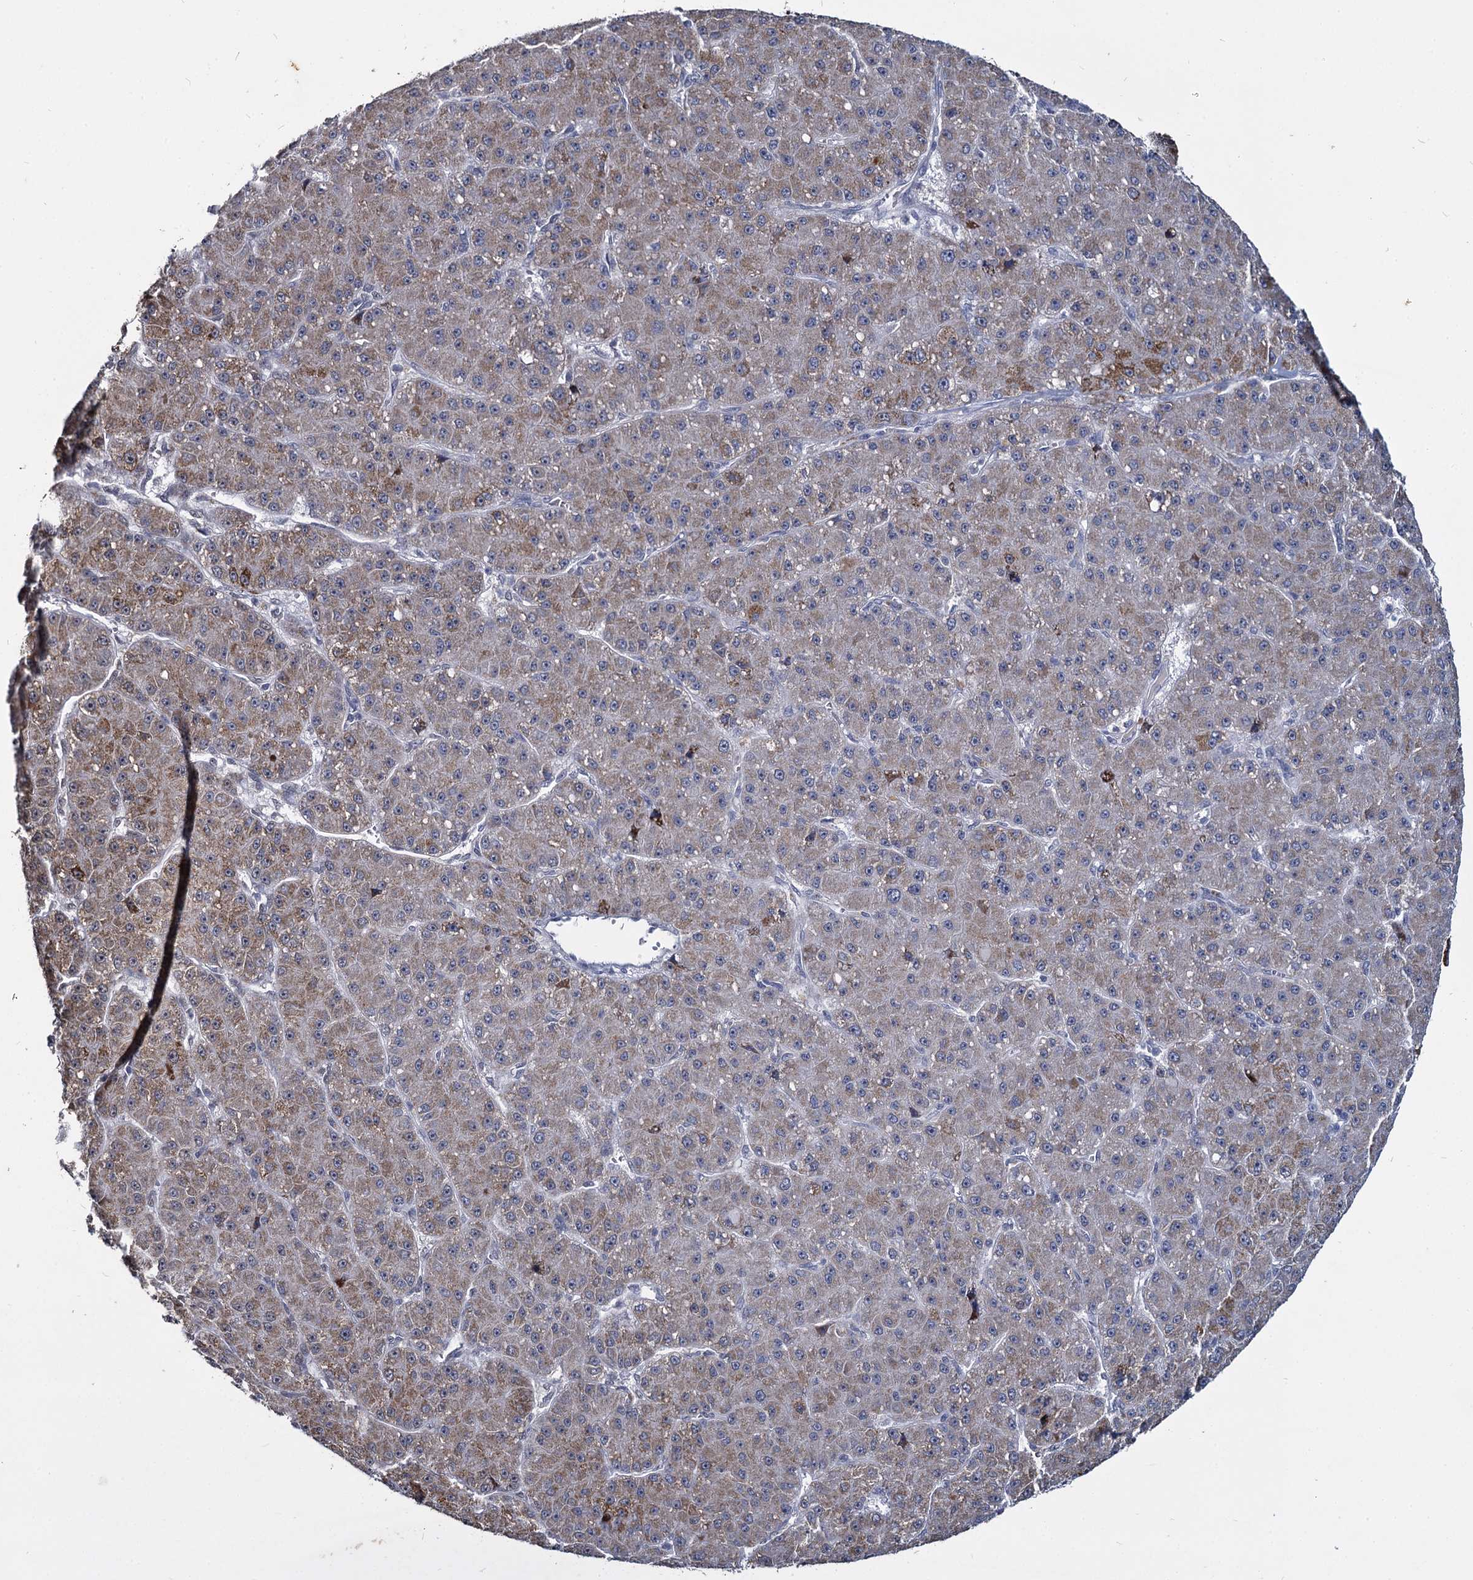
{"staining": {"intensity": "moderate", "quantity": "25%-75%", "location": "cytoplasmic/membranous"}, "tissue": "liver cancer", "cell_type": "Tumor cells", "image_type": "cancer", "snomed": [{"axis": "morphology", "description": "Carcinoma, Hepatocellular, NOS"}, {"axis": "topography", "description": "Liver"}], "caption": "Liver cancer tissue shows moderate cytoplasmic/membranous staining in approximately 25%-75% of tumor cells", "gene": "RPUSD4", "patient": {"sex": "male", "age": 67}}